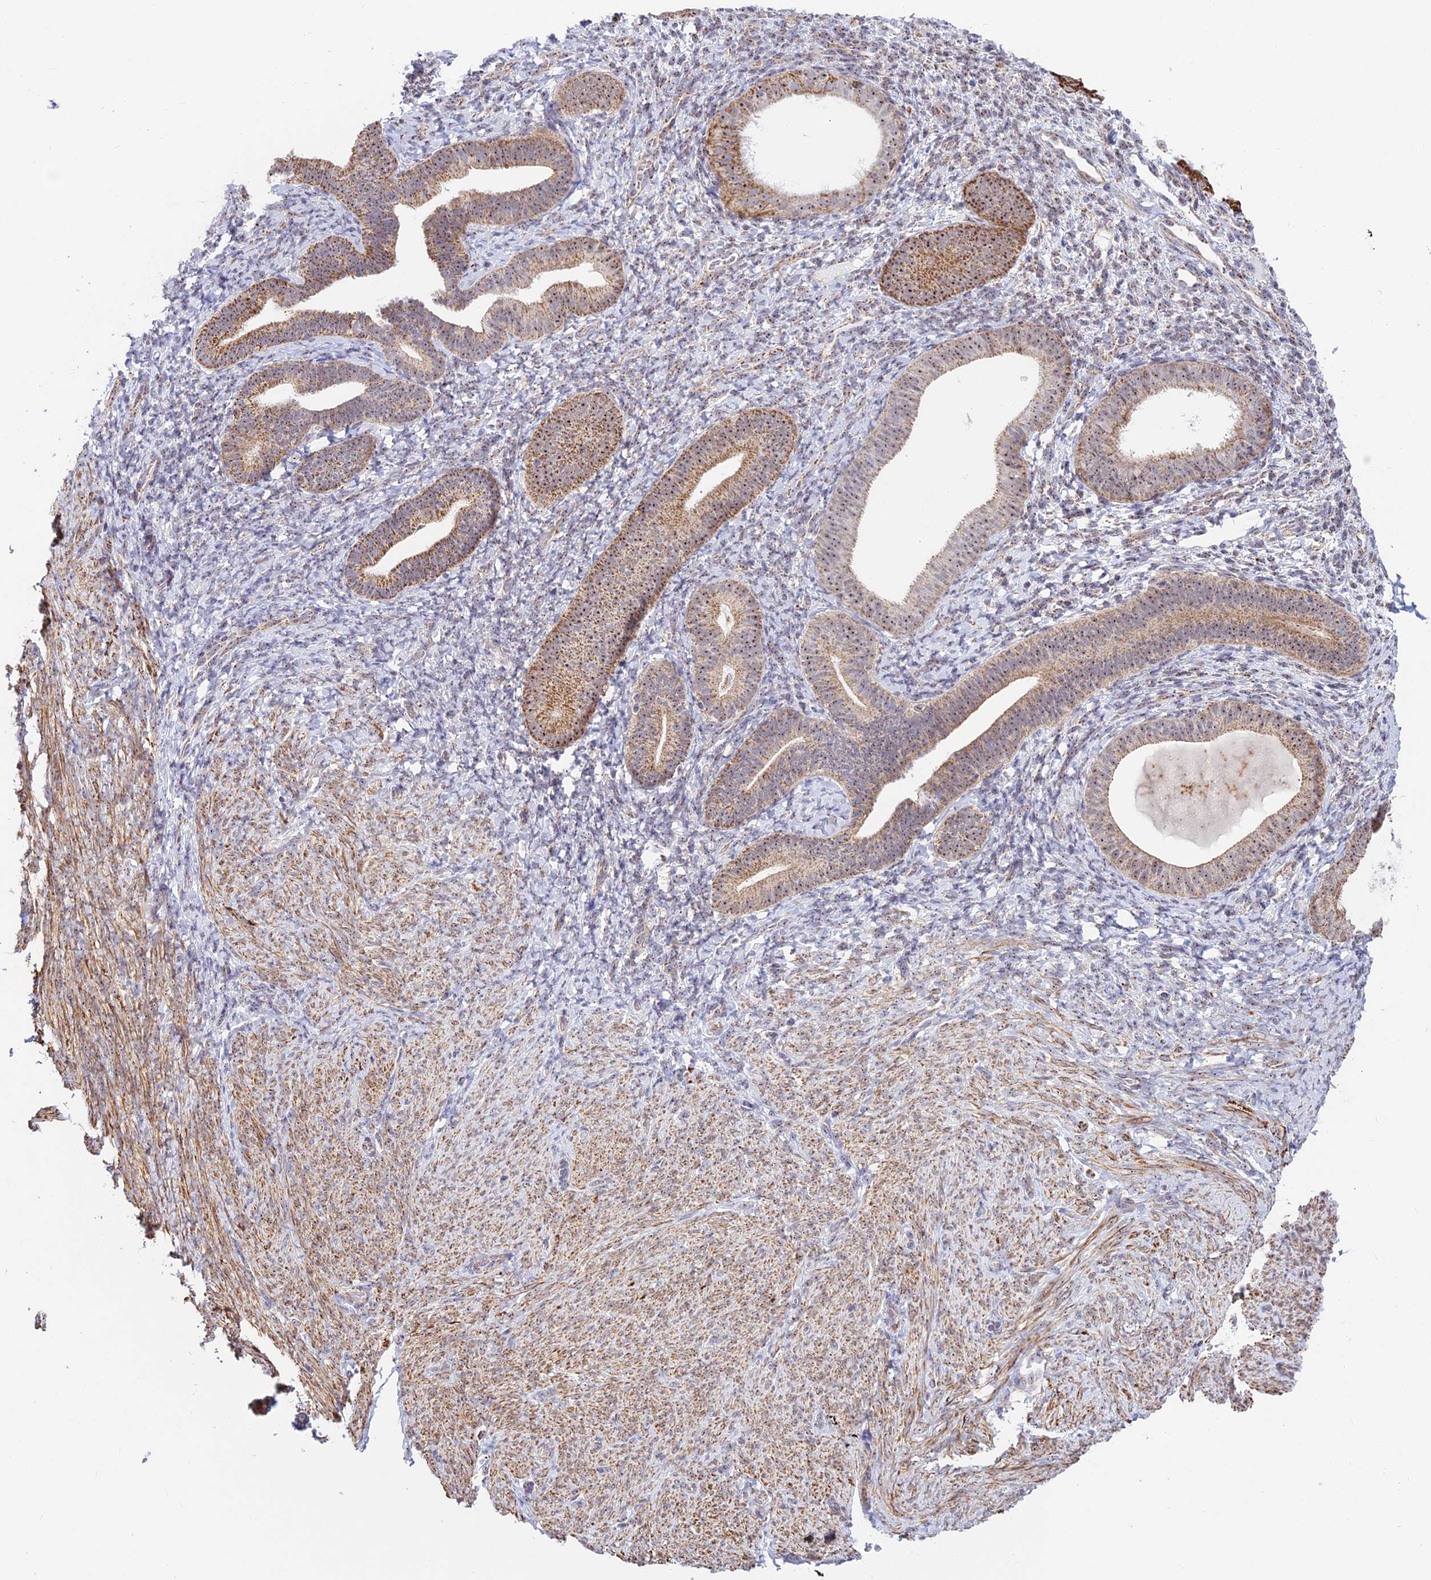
{"staining": {"intensity": "weak", "quantity": "<25%", "location": "nuclear"}, "tissue": "endometrium", "cell_type": "Cells in endometrial stroma", "image_type": "normal", "snomed": [{"axis": "morphology", "description": "Normal tissue, NOS"}, {"axis": "topography", "description": "Endometrium"}], "caption": "IHC of unremarkable endometrium exhibits no expression in cells in endometrial stroma. (DAB IHC visualized using brightfield microscopy, high magnification).", "gene": "POLR1G", "patient": {"sex": "female", "age": 65}}